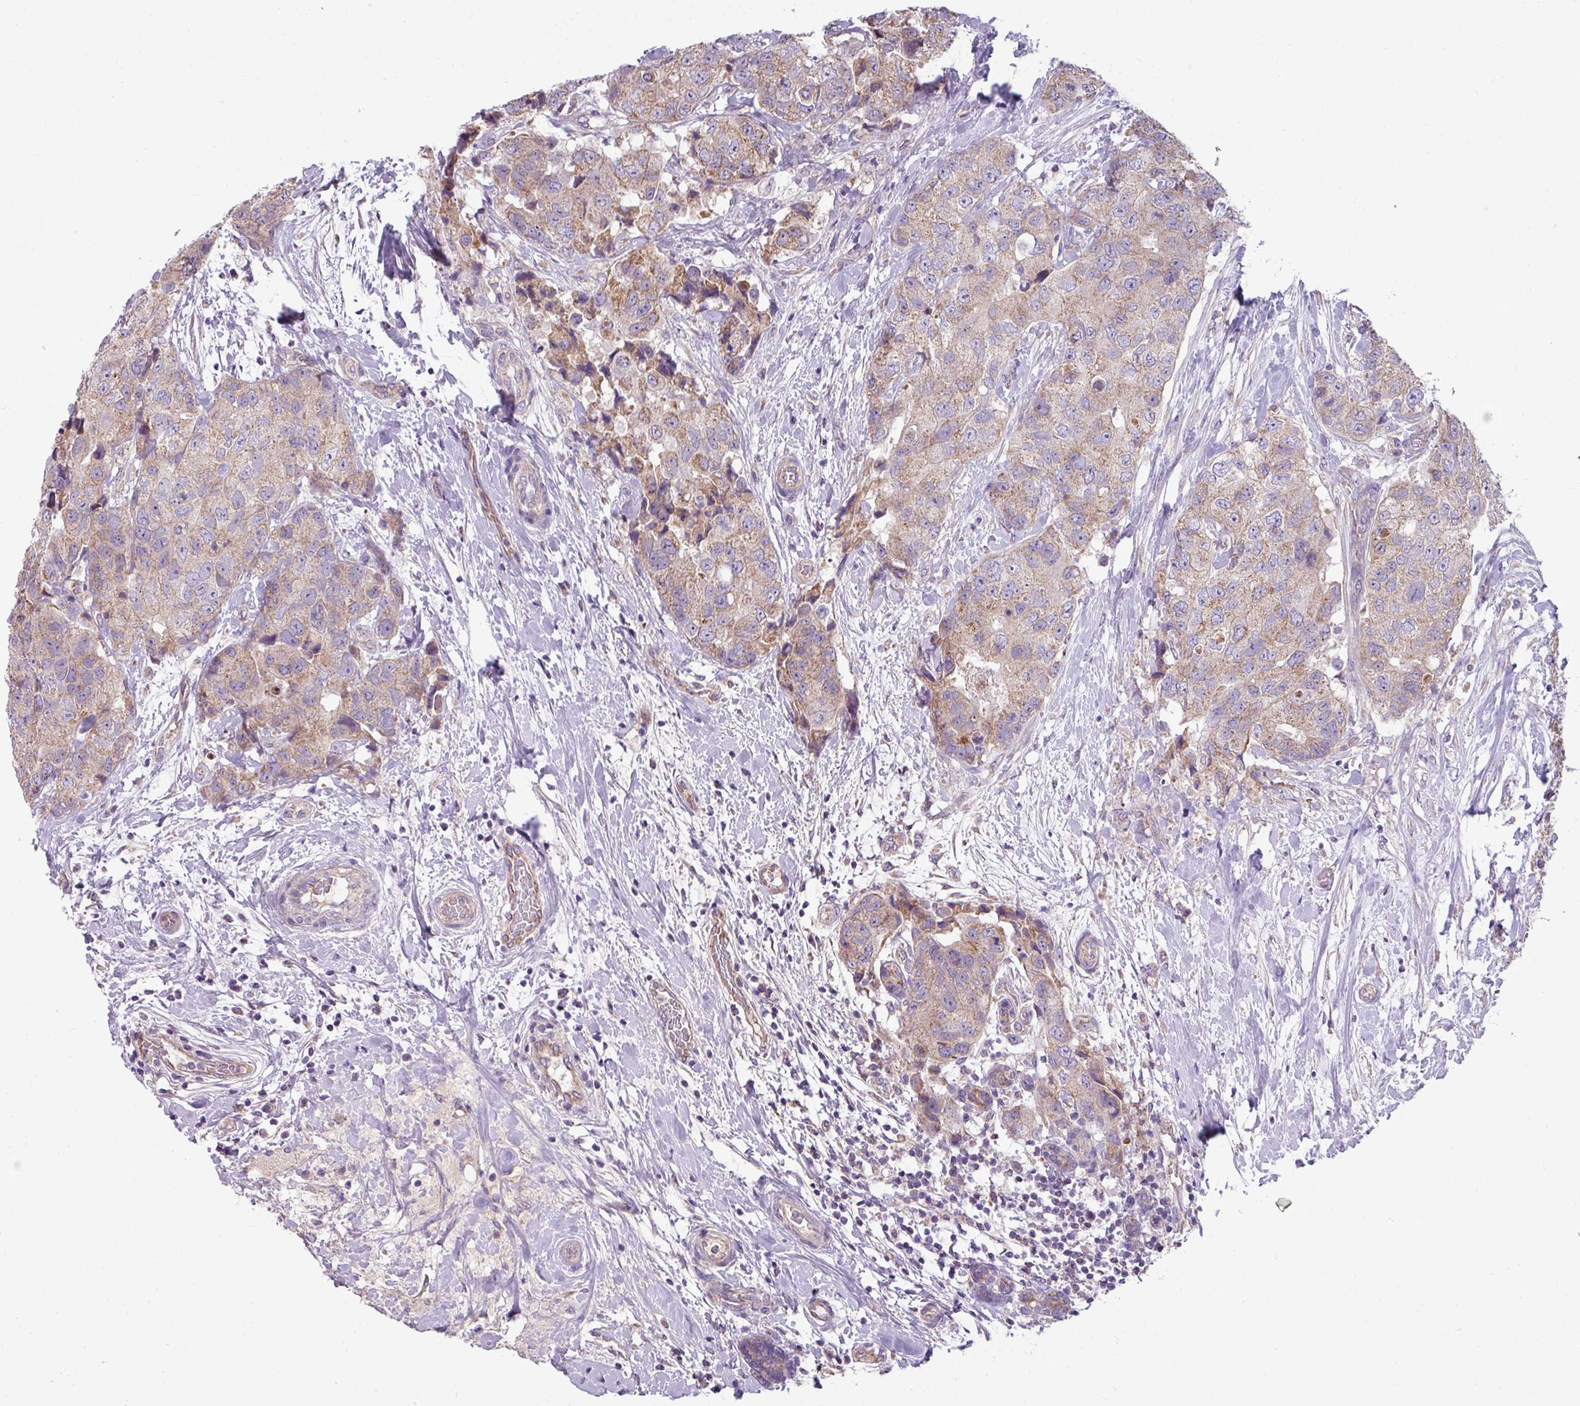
{"staining": {"intensity": "weak", "quantity": "25%-75%", "location": "cytoplasmic/membranous"}, "tissue": "breast cancer", "cell_type": "Tumor cells", "image_type": "cancer", "snomed": [{"axis": "morphology", "description": "Duct carcinoma"}, {"axis": "topography", "description": "Breast"}], "caption": "Protein expression by IHC reveals weak cytoplasmic/membranous staining in about 25%-75% of tumor cells in breast cancer (infiltrating ductal carcinoma).", "gene": "LRRC9", "patient": {"sex": "female", "age": 62}}